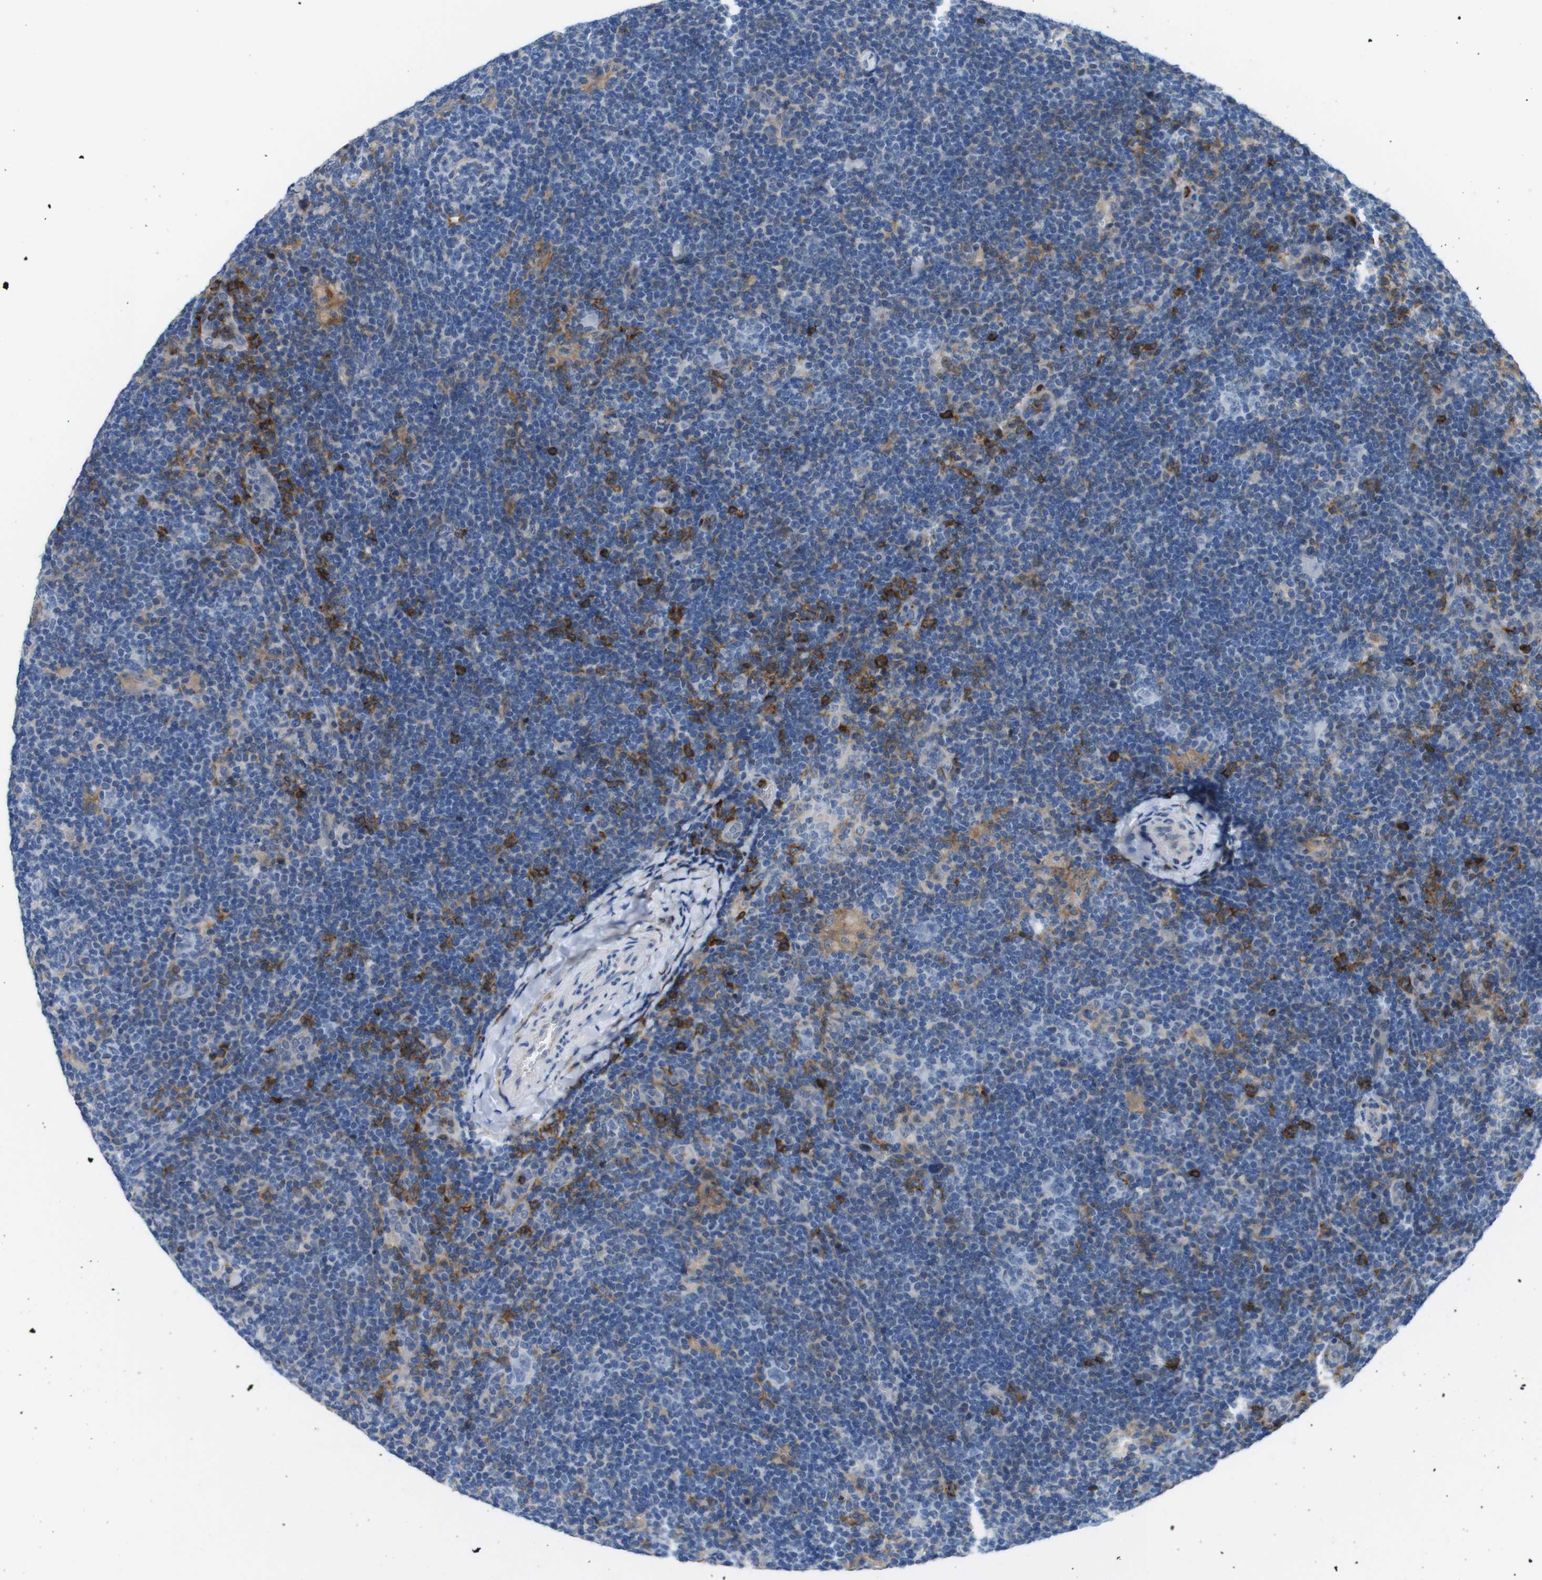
{"staining": {"intensity": "negative", "quantity": "none", "location": "none"}, "tissue": "lymphoma", "cell_type": "Tumor cells", "image_type": "cancer", "snomed": [{"axis": "morphology", "description": "Hodgkin's disease, NOS"}, {"axis": "topography", "description": "Lymph node"}], "caption": "Lymphoma was stained to show a protein in brown. There is no significant staining in tumor cells.", "gene": "CD300C", "patient": {"sex": "female", "age": 57}}